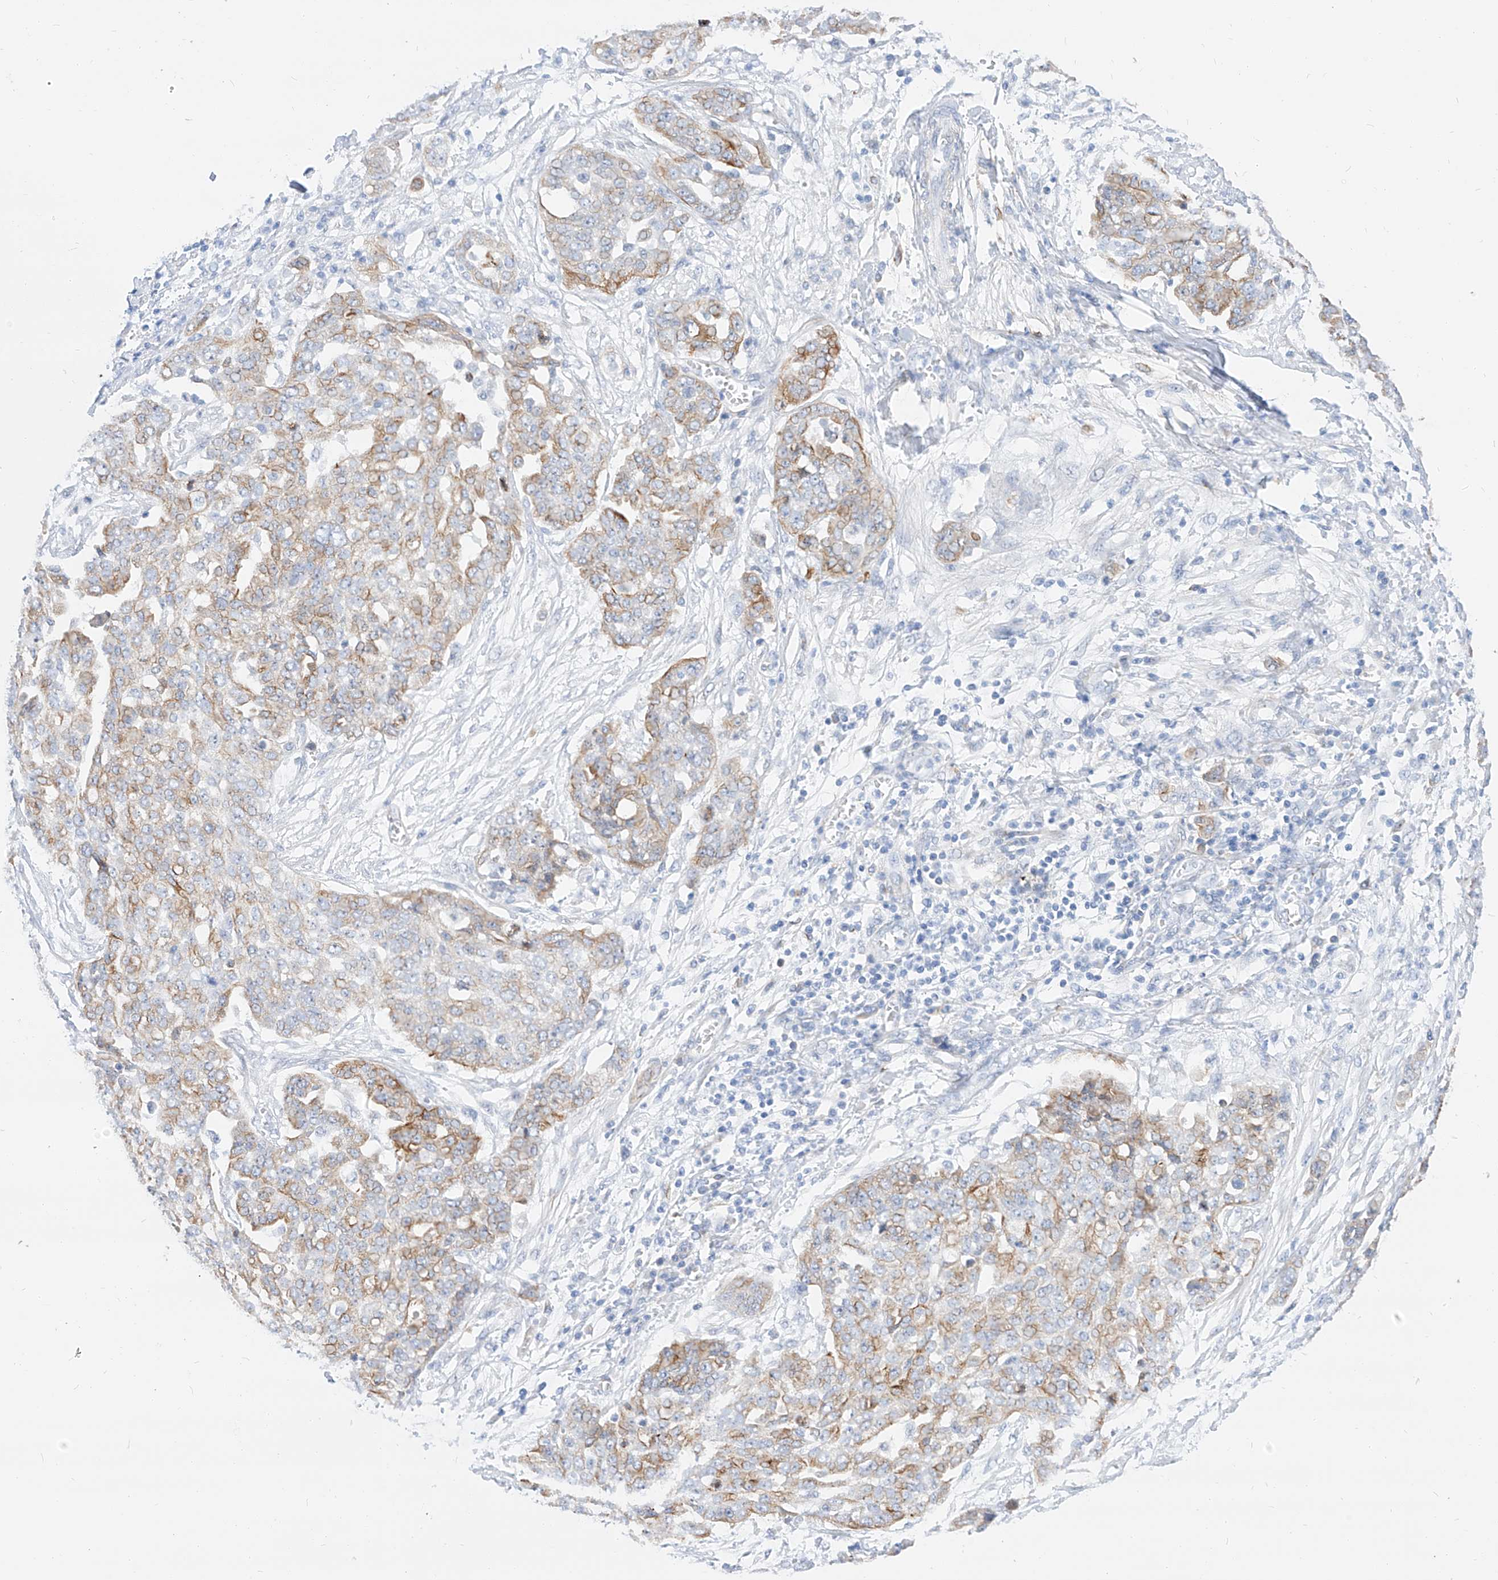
{"staining": {"intensity": "weak", "quantity": ">75%", "location": "cytoplasmic/membranous"}, "tissue": "ovarian cancer", "cell_type": "Tumor cells", "image_type": "cancer", "snomed": [{"axis": "morphology", "description": "Cystadenocarcinoma, serous, NOS"}, {"axis": "topography", "description": "Soft tissue"}, {"axis": "topography", "description": "Ovary"}], "caption": "A low amount of weak cytoplasmic/membranous expression is appreciated in approximately >75% of tumor cells in serous cystadenocarcinoma (ovarian) tissue.", "gene": "MAP7", "patient": {"sex": "female", "age": 57}}